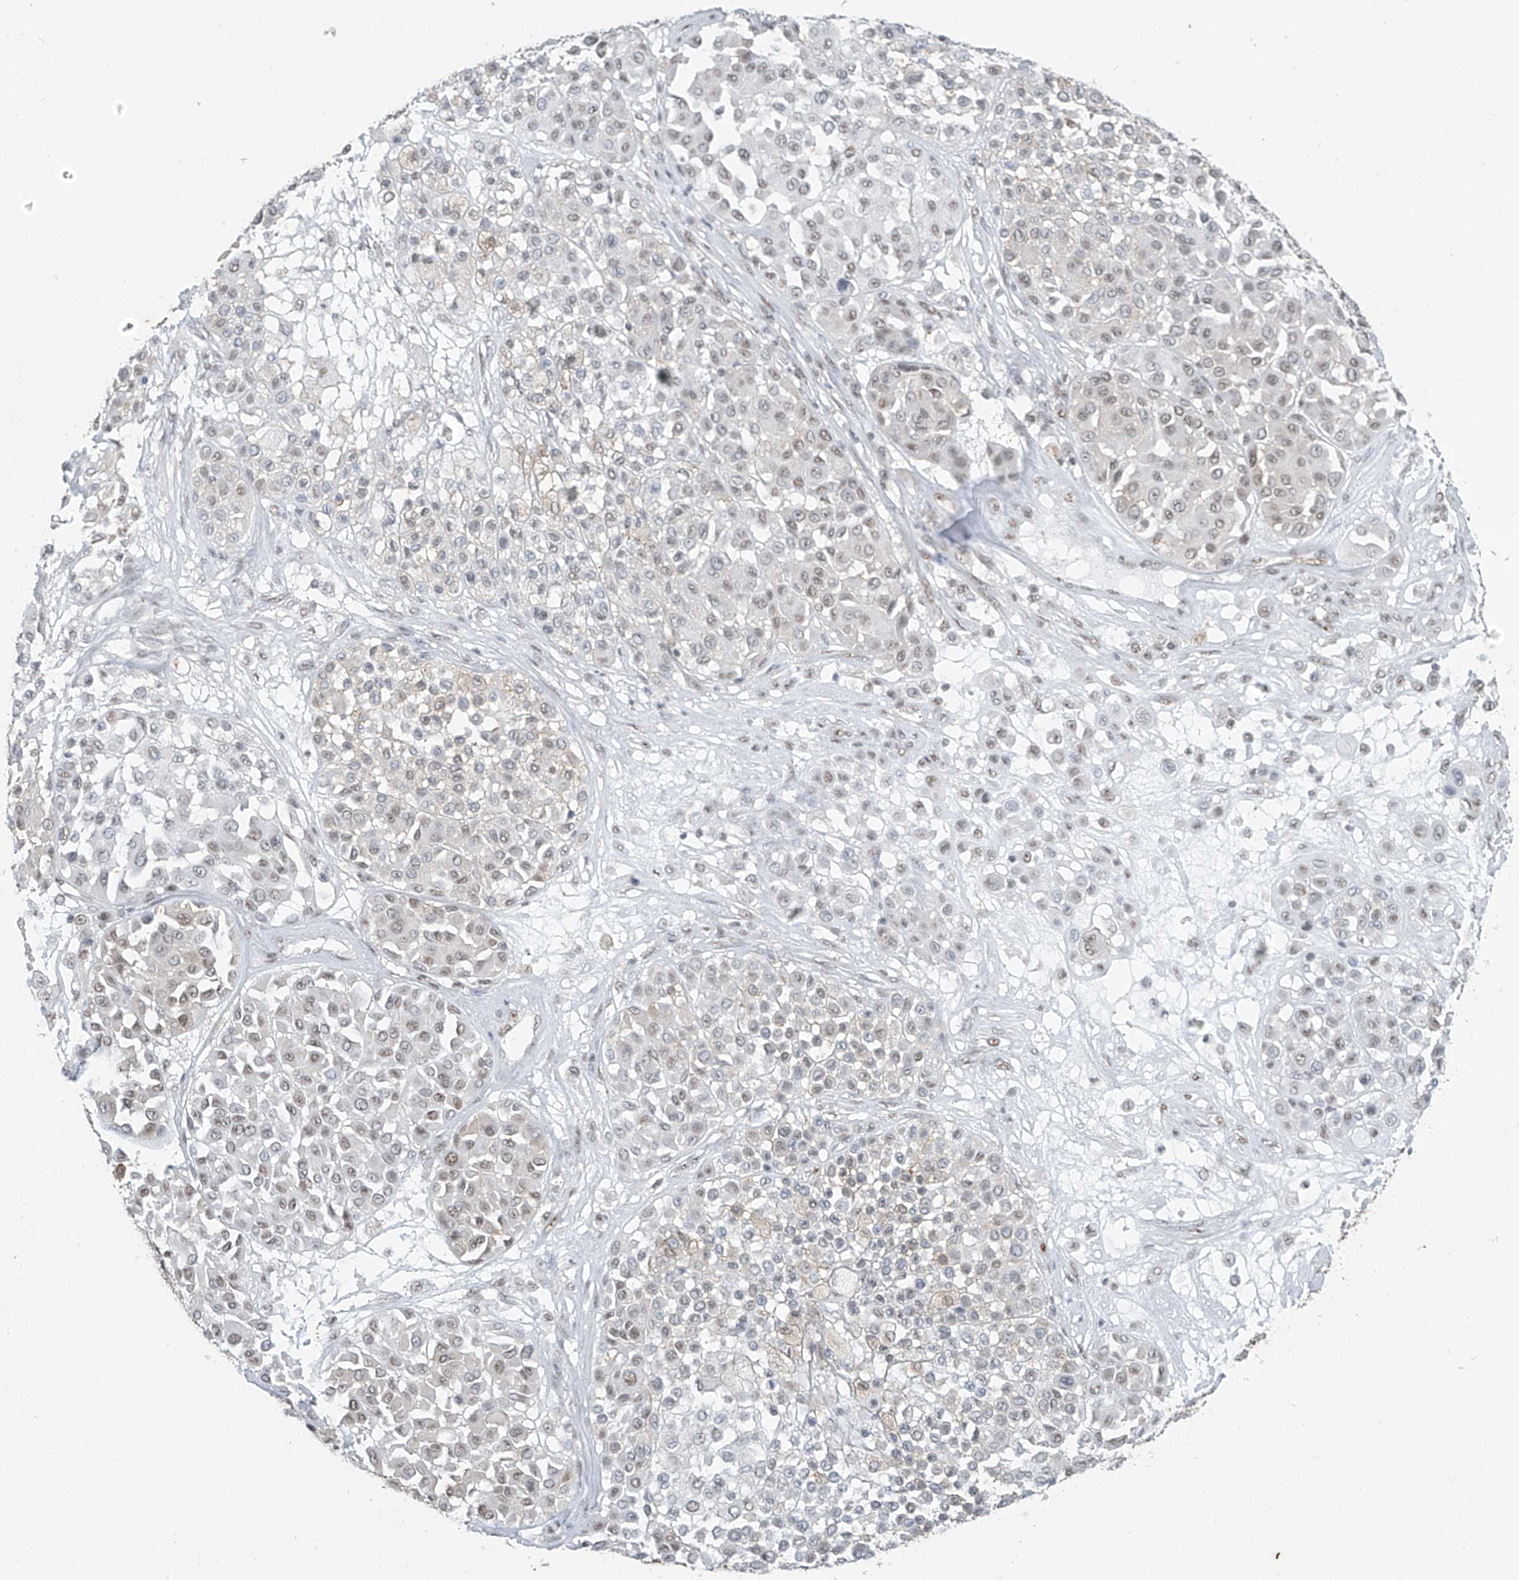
{"staining": {"intensity": "weak", "quantity": "<25%", "location": "nuclear"}, "tissue": "melanoma", "cell_type": "Tumor cells", "image_type": "cancer", "snomed": [{"axis": "morphology", "description": "Malignant melanoma, Metastatic site"}, {"axis": "topography", "description": "Soft tissue"}], "caption": "This is a image of immunohistochemistry staining of melanoma, which shows no positivity in tumor cells. Brightfield microscopy of IHC stained with DAB (3,3'-diaminobenzidine) (brown) and hematoxylin (blue), captured at high magnification.", "gene": "TFEC", "patient": {"sex": "male", "age": 41}}